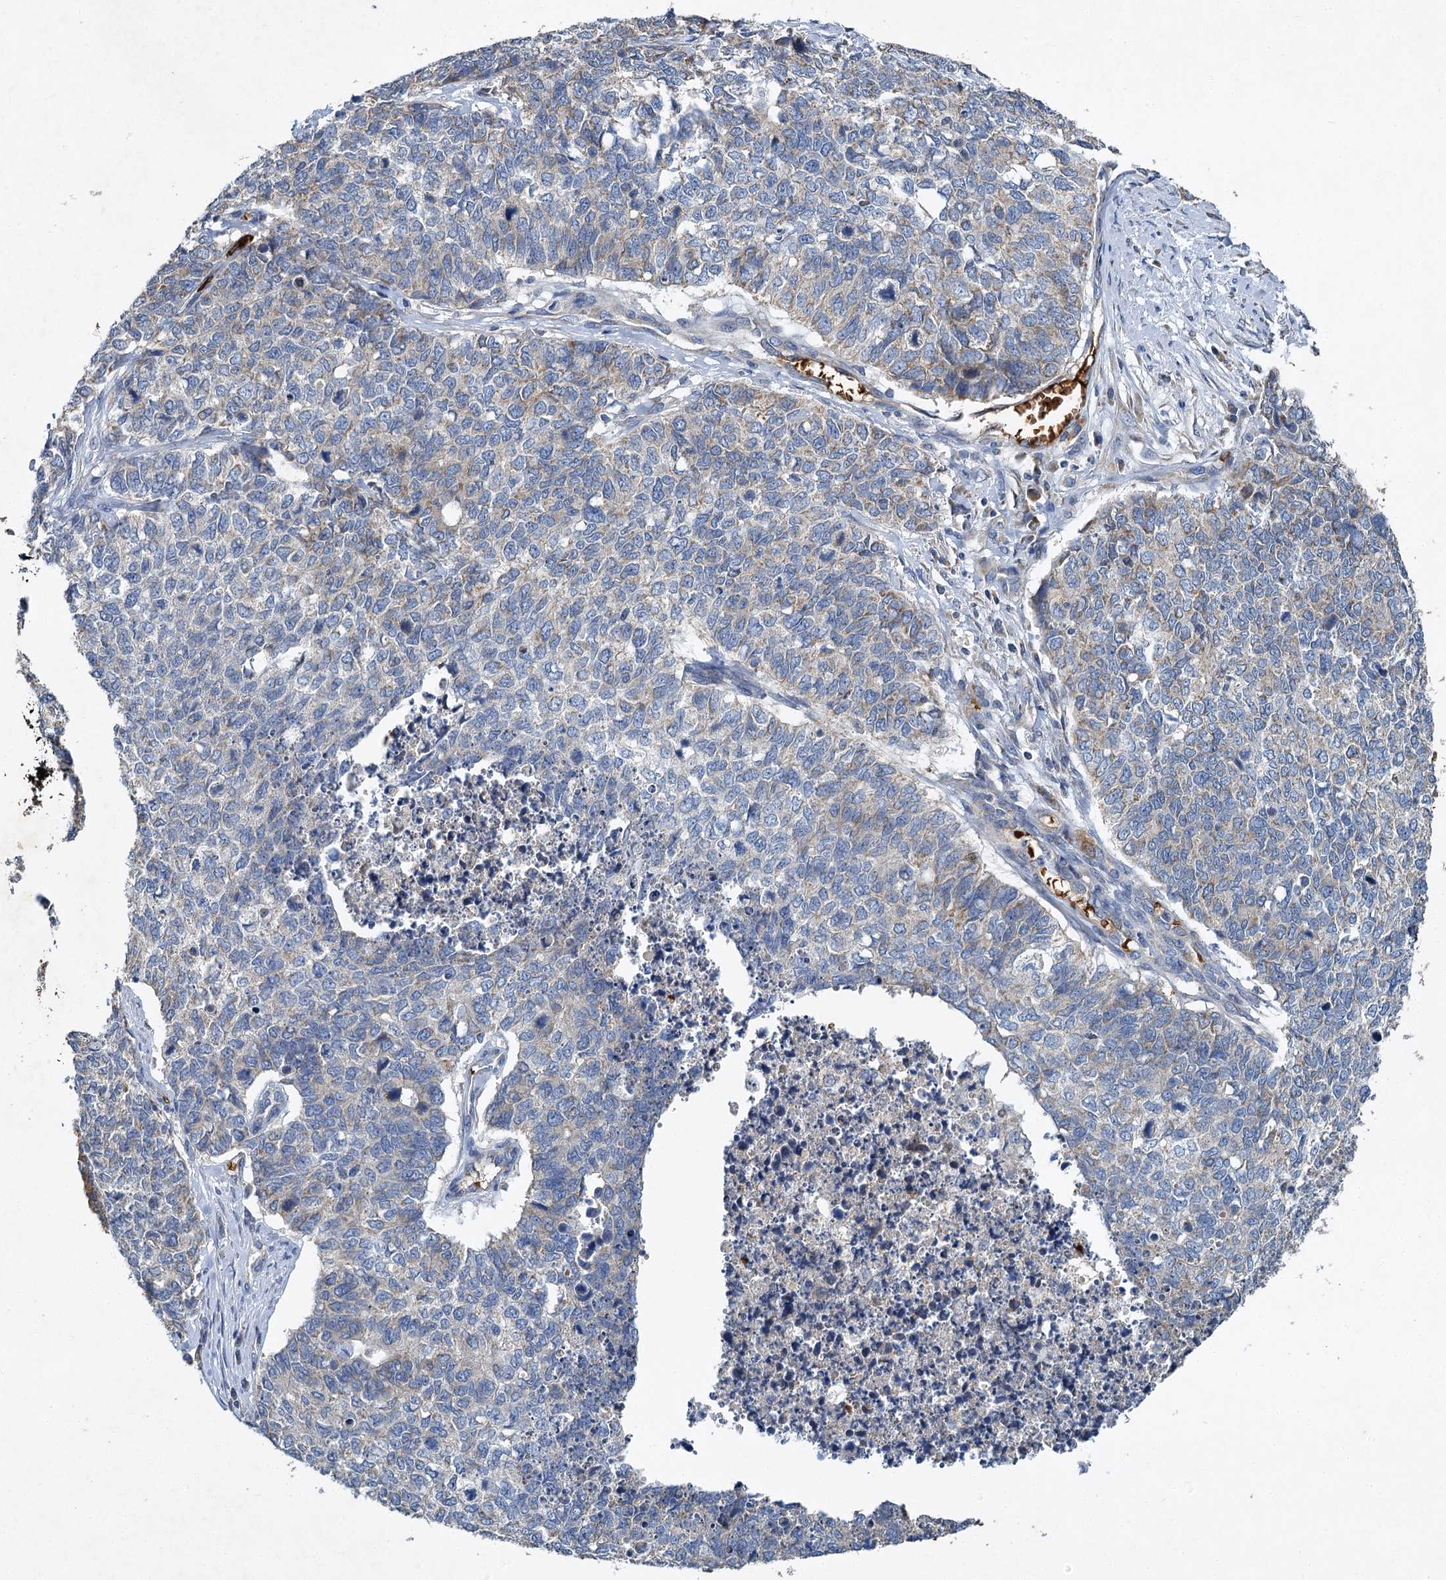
{"staining": {"intensity": "negative", "quantity": "none", "location": "none"}, "tissue": "cervical cancer", "cell_type": "Tumor cells", "image_type": "cancer", "snomed": [{"axis": "morphology", "description": "Squamous cell carcinoma, NOS"}, {"axis": "topography", "description": "Cervix"}], "caption": "Immunohistochemistry of human squamous cell carcinoma (cervical) reveals no staining in tumor cells. Nuclei are stained in blue.", "gene": "BCS1L", "patient": {"sex": "female", "age": 63}}